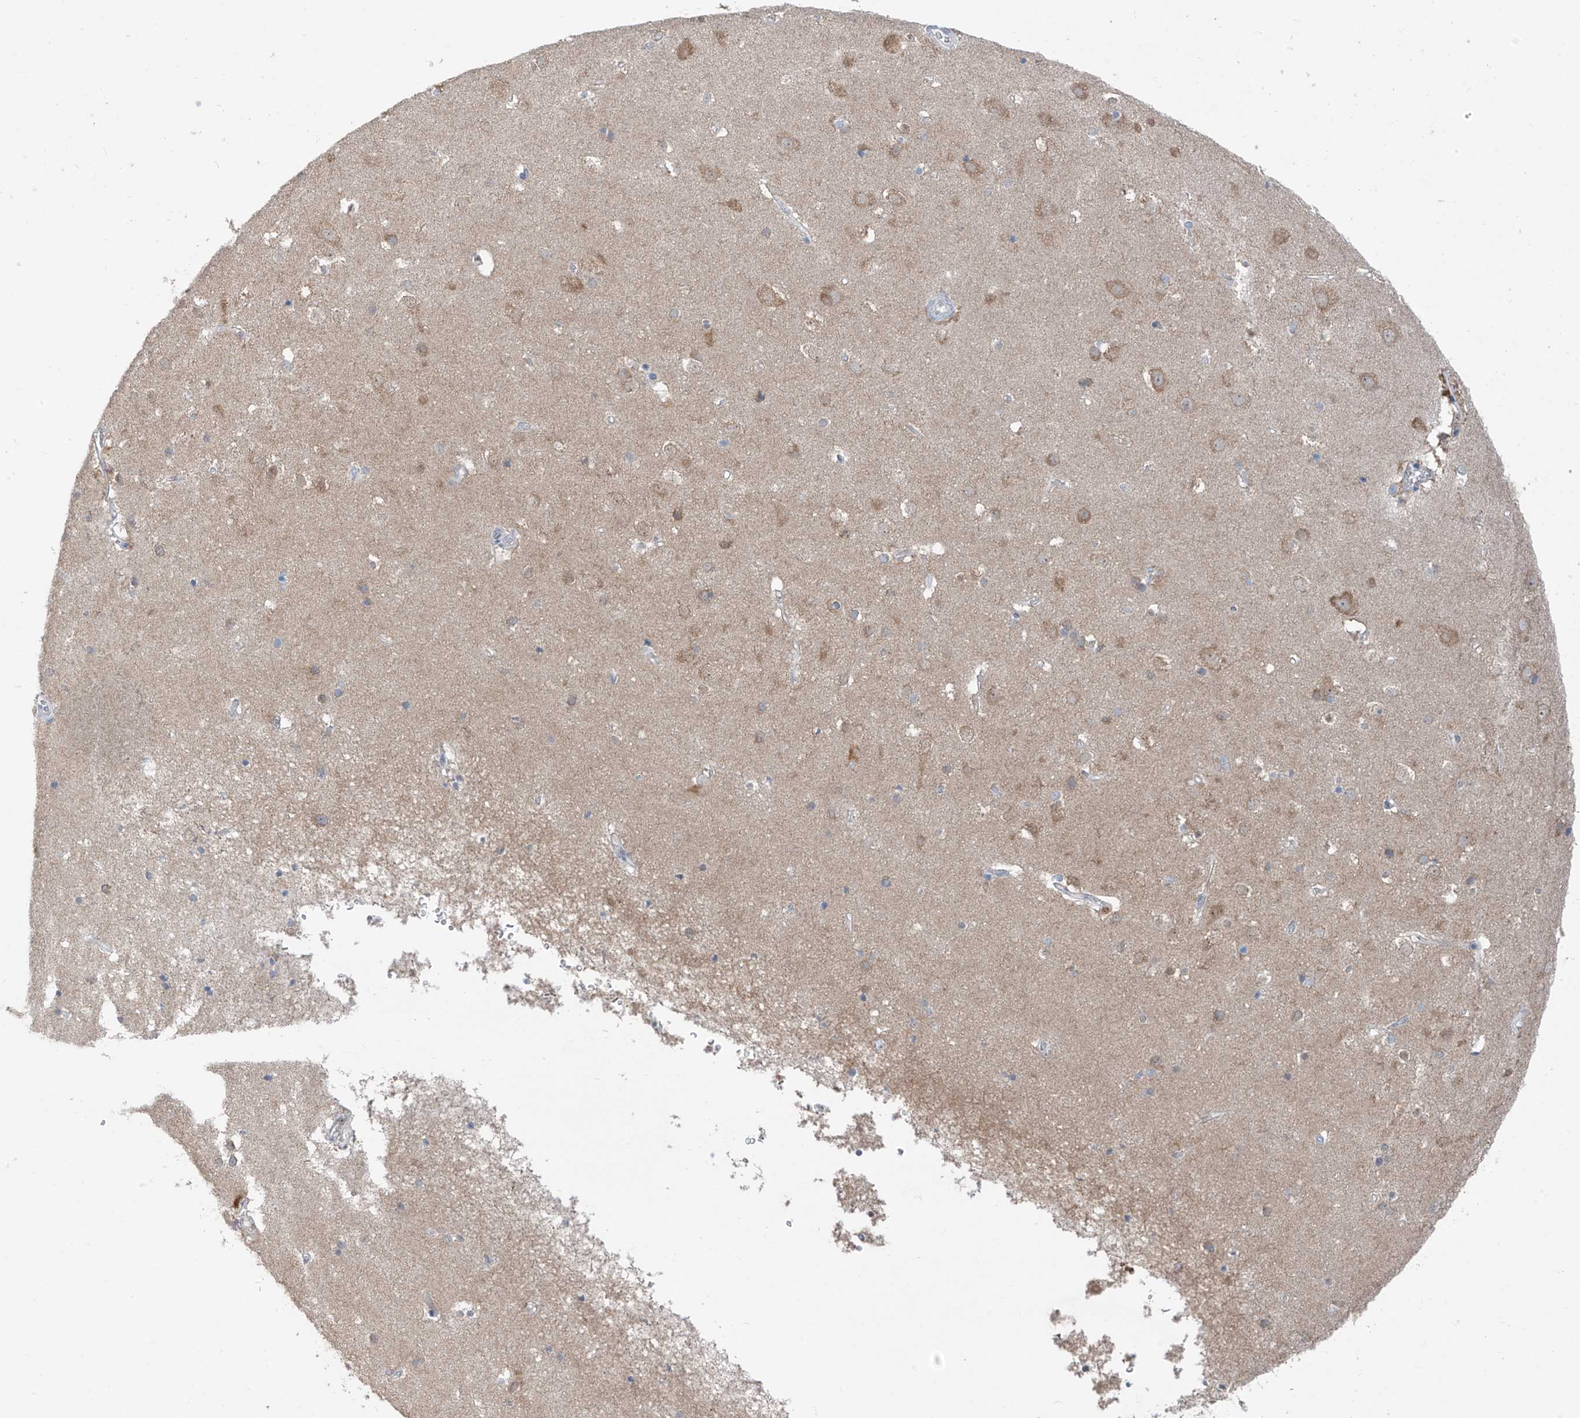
{"staining": {"intensity": "negative", "quantity": "none", "location": "none"}, "tissue": "cerebral cortex", "cell_type": "Endothelial cells", "image_type": "normal", "snomed": [{"axis": "morphology", "description": "Normal tissue, NOS"}, {"axis": "topography", "description": "Cerebral cortex"}], "caption": "This histopathology image is of normal cerebral cortex stained with immunohistochemistry (IHC) to label a protein in brown with the nuclei are counter-stained blue. There is no positivity in endothelial cells.", "gene": "RPL4", "patient": {"sex": "male", "age": 54}}